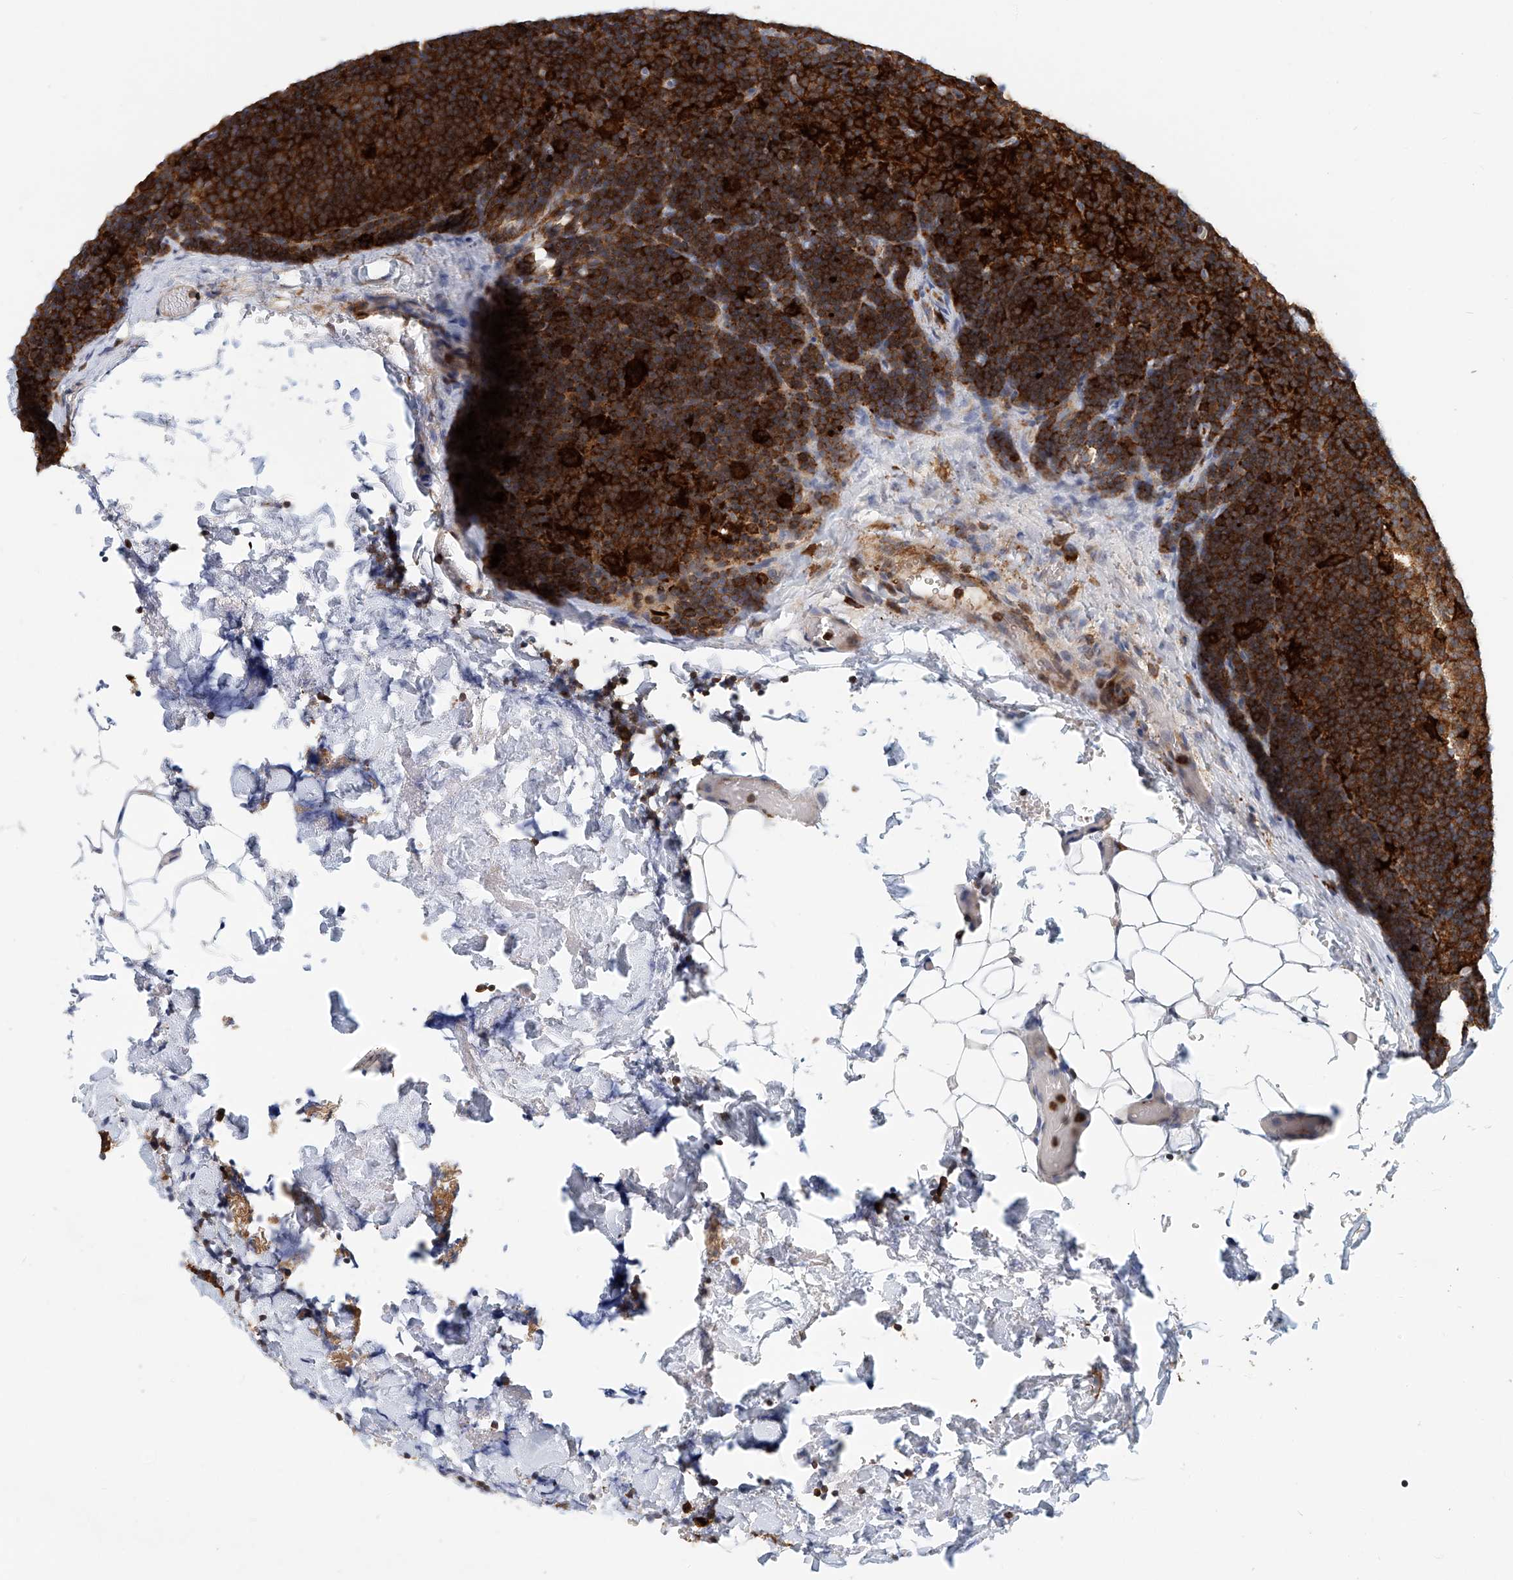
{"staining": {"intensity": "moderate", "quantity": ">75%", "location": "cytoplasmic/membranous"}, "tissue": "lymph node", "cell_type": "Germinal center cells", "image_type": "normal", "snomed": [{"axis": "morphology", "description": "Normal tissue, NOS"}, {"axis": "topography", "description": "Lymph node"}], "caption": "The micrograph displays a brown stain indicating the presence of a protein in the cytoplasmic/membranous of germinal center cells in lymph node. Nuclei are stained in blue.", "gene": "MICAL1", "patient": {"sex": "female", "age": 22}}